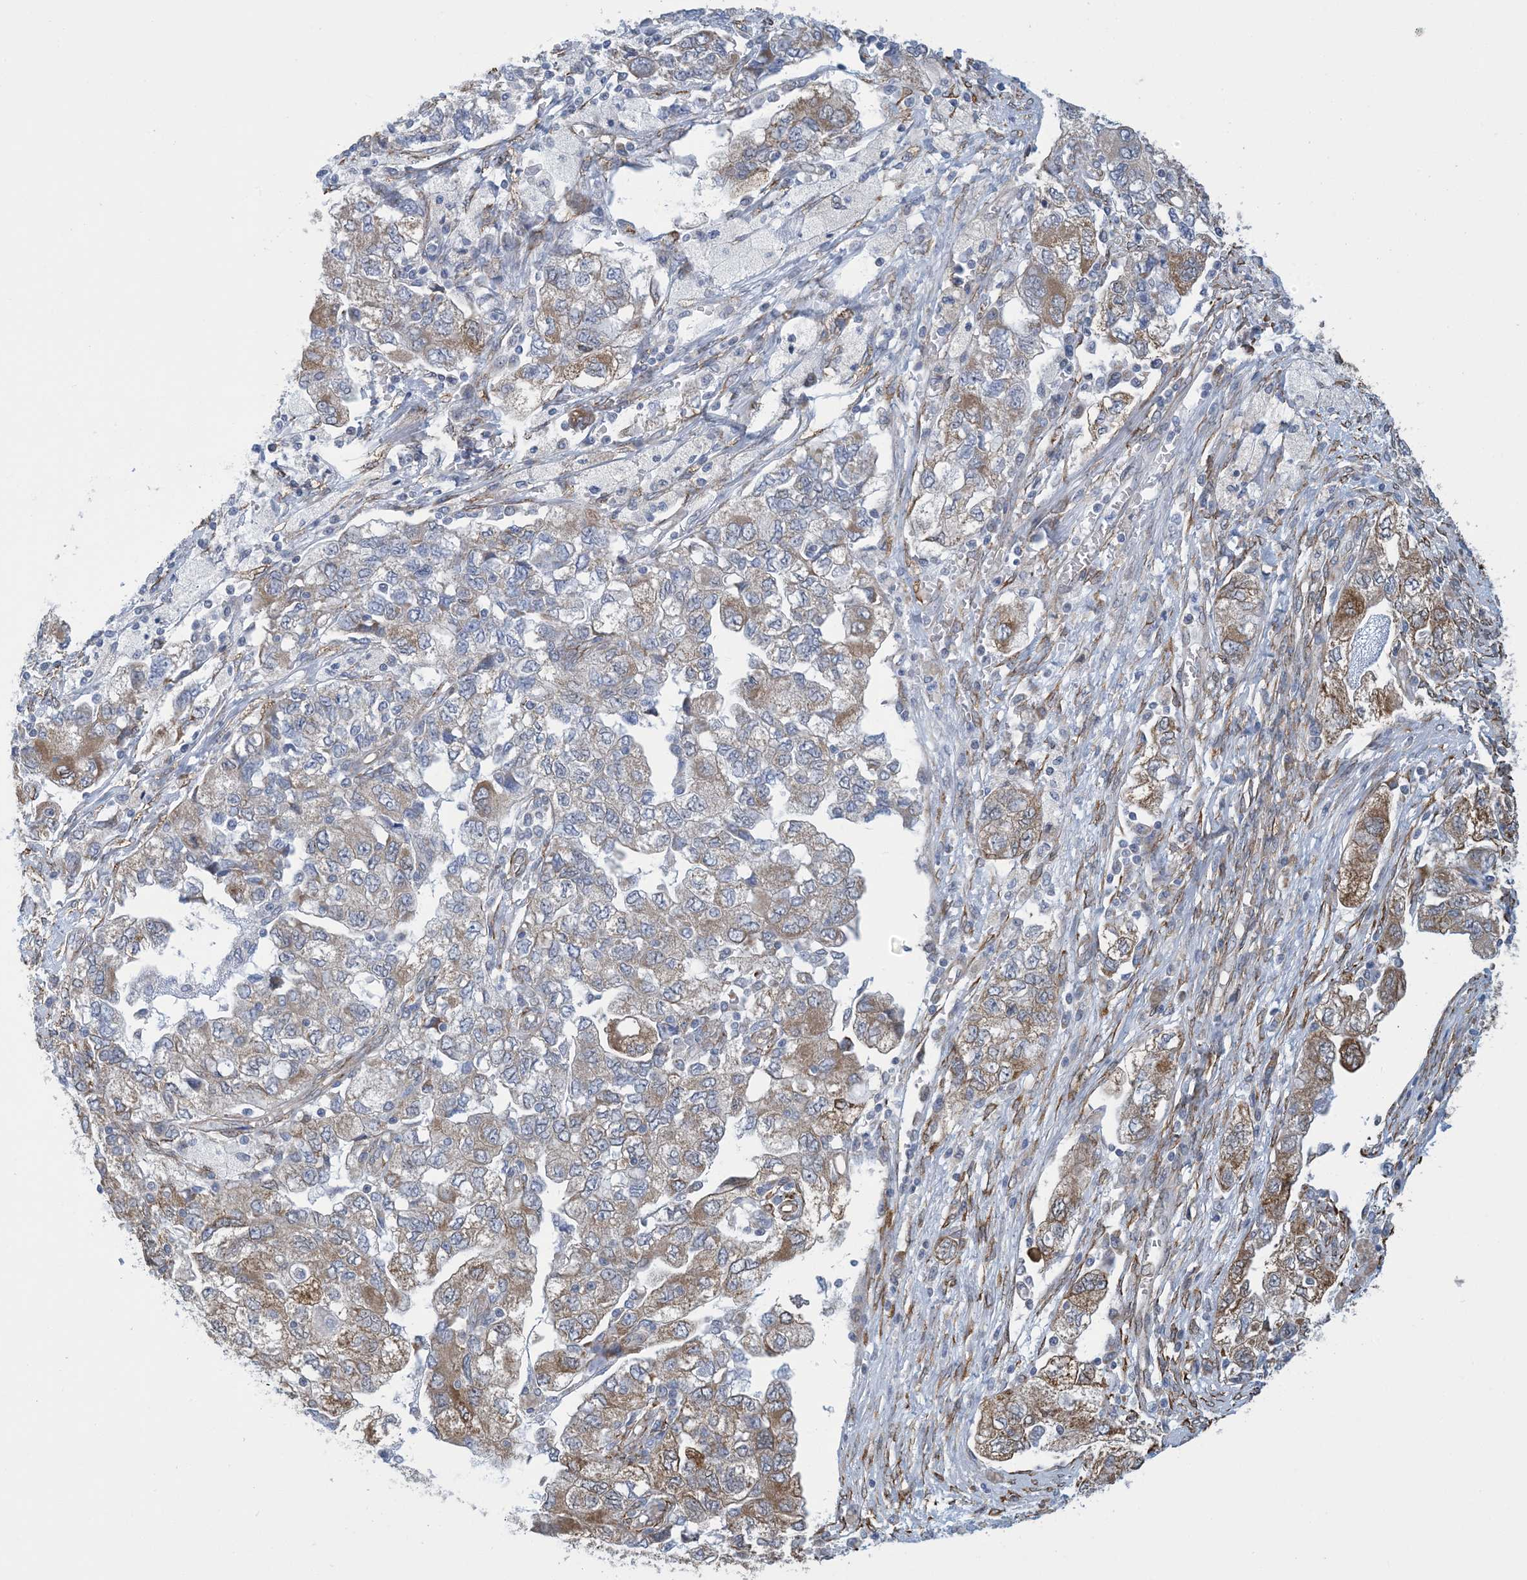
{"staining": {"intensity": "moderate", "quantity": "25%-75%", "location": "cytoplasmic/membranous"}, "tissue": "ovarian cancer", "cell_type": "Tumor cells", "image_type": "cancer", "snomed": [{"axis": "morphology", "description": "Carcinoma, NOS"}, {"axis": "morphology", "description": "Cystadenocarcinoma, serous, NOS"}, {"axis": "topography", "description": "Ovary"}], "caption": "Immunohistochemical staining of human carcinoma (ovarian) shows medium levels of moderate cytoplasmic/membranous positivity in approximately 25%-75% of tumor cells. Using DAB (brown) and hematoxylin (blue) stains, captured at high magnification using brightfield microscopy.", "gene": "CCDC14", "patient": {"sex": "female", "age": 69}}